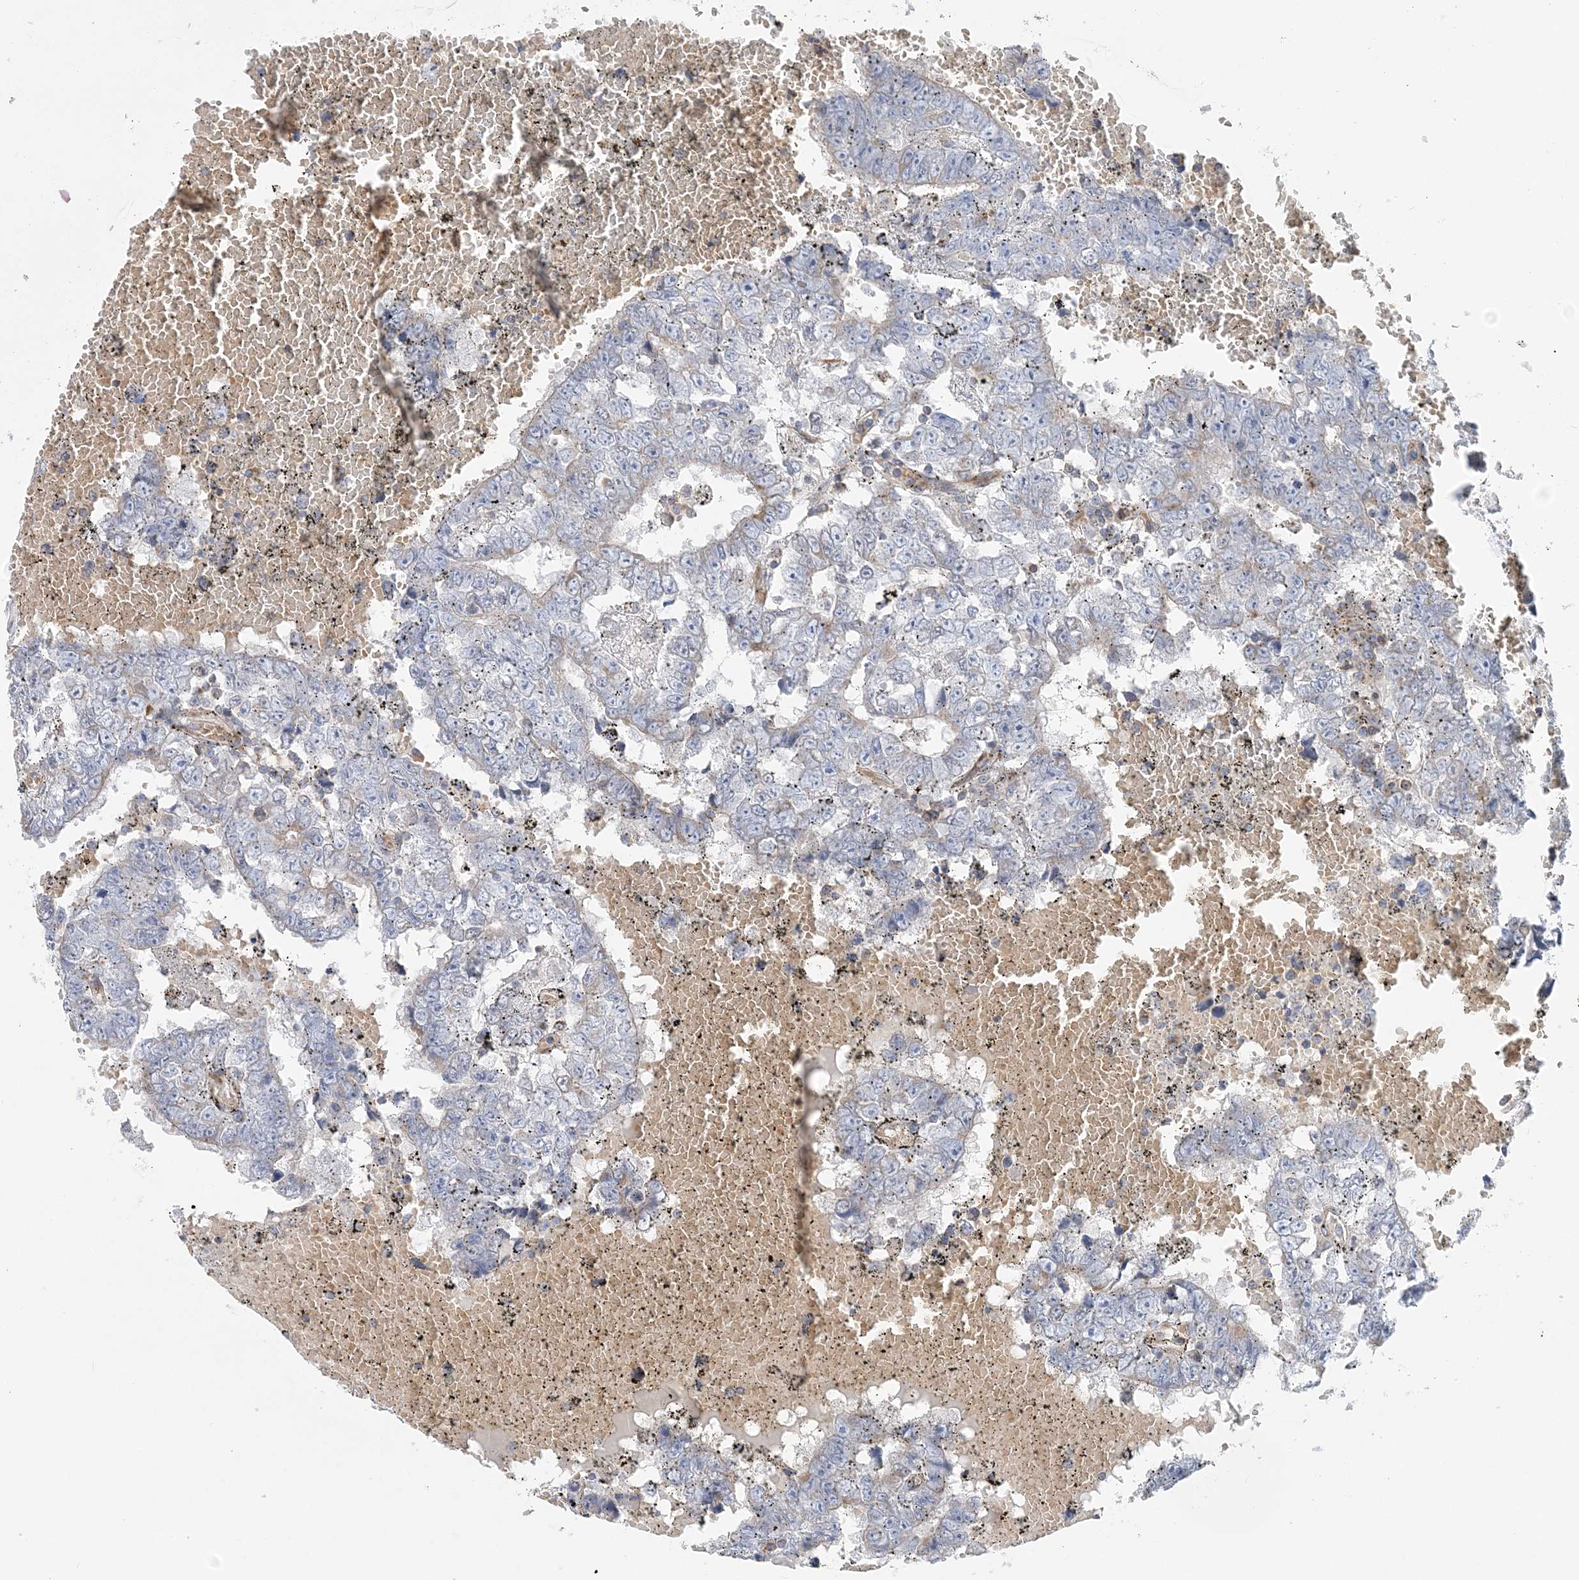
{"staining": {"intensity": "negative", "quantity": "none", "location": "none"}, "tissue": "testis cancer", "cell_type": "Tumor cells", "image_type": "cancer", "snomed": [{"axis": "morphology", "description": "Carcinoma, Embryonal, NOS"}, {"axis": "topography", "description": "Testis"}], "caption": "This is an immunohistochemistry (IHC) image of human testis cancer (embryonal carcinoma). There is no positivity in tumor cells.", "gene": "FAM114A2", "patient": {"sex": "male", "age": 25}}